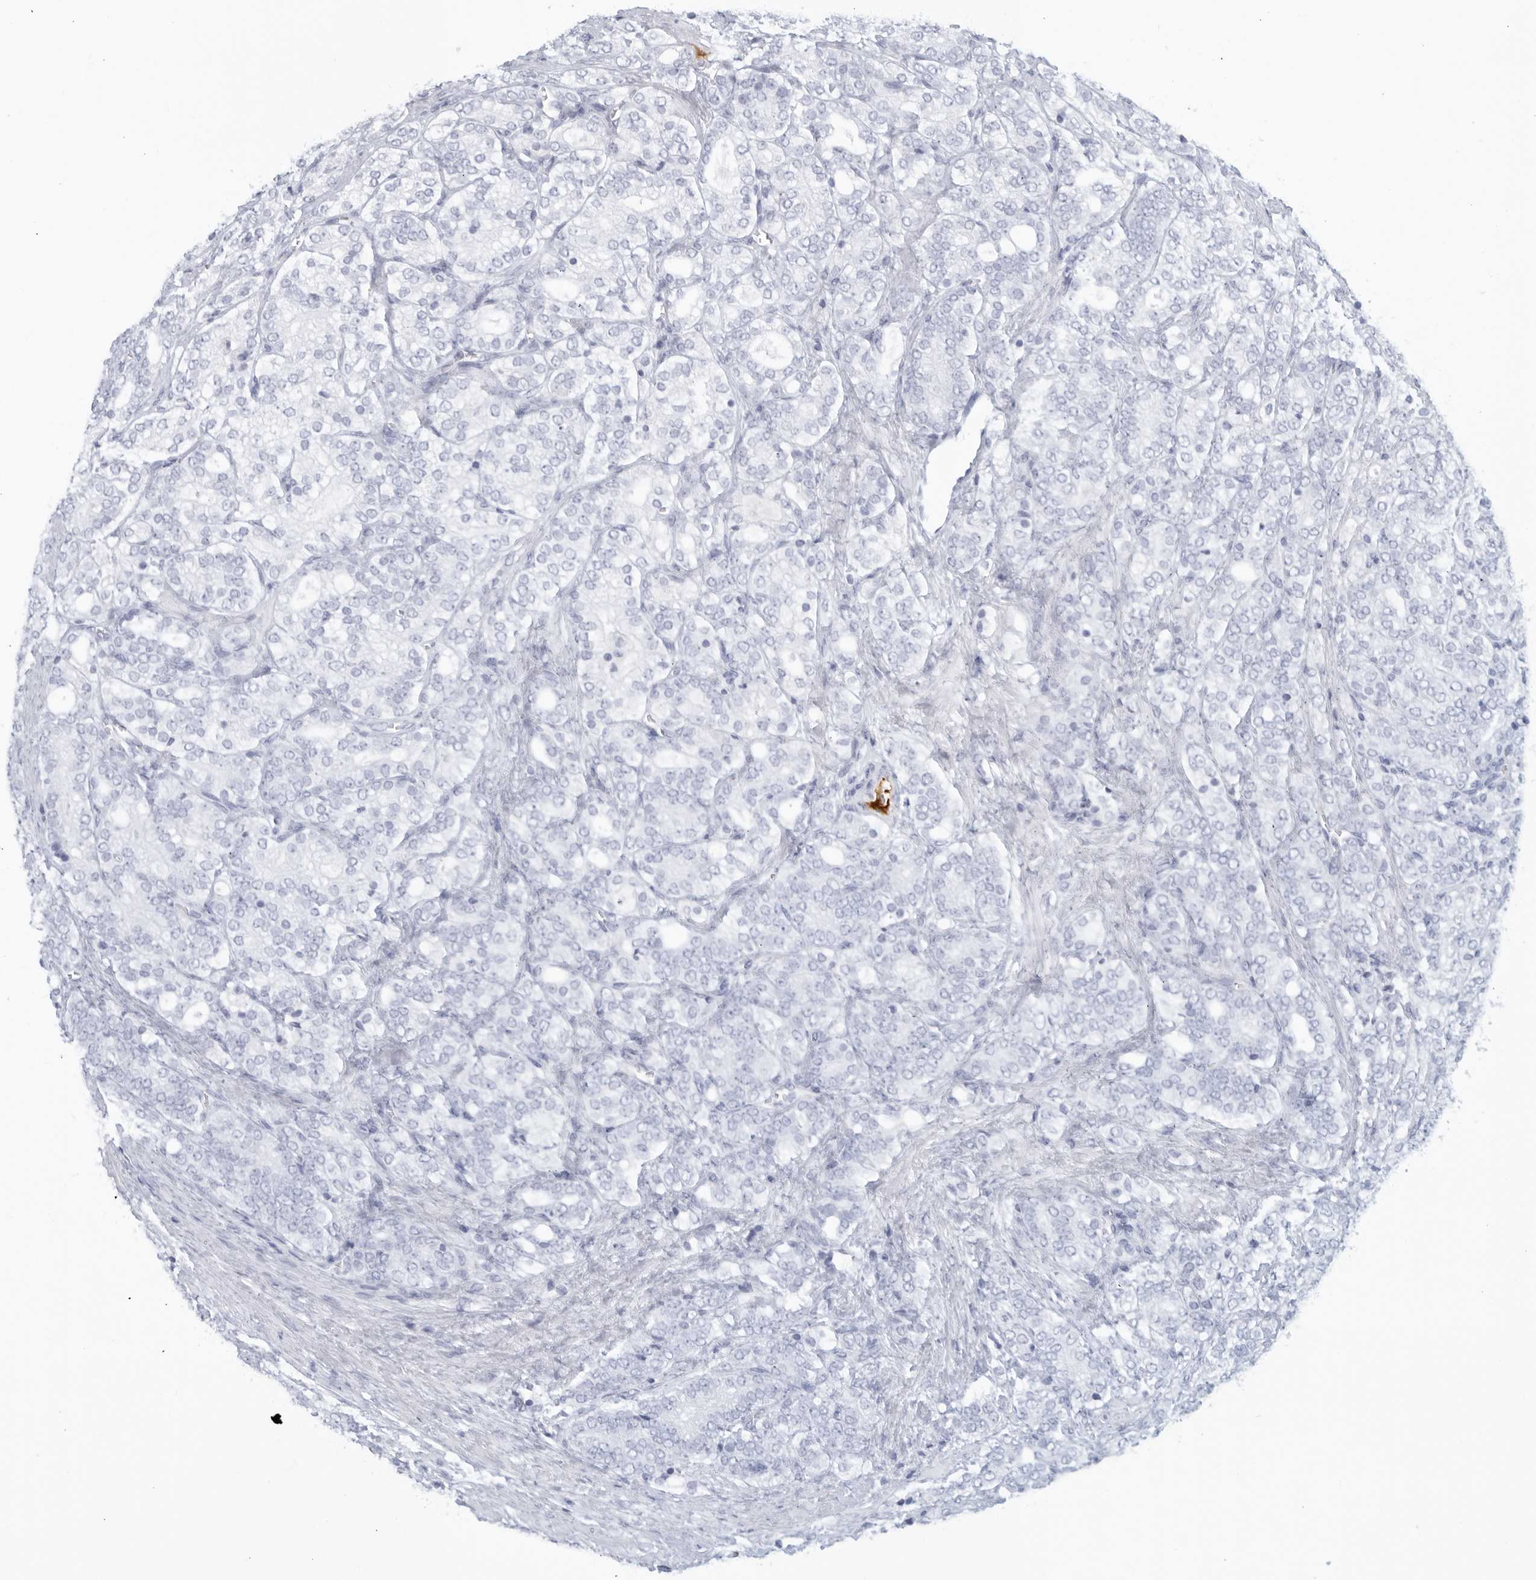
{"staining": {"intensity": "negative", "quantity": "none", "location": "none"}, "tissue": "prostate cancer", "cell_type": "Tumor cells", "image_type": "cancer", "snomed": [{"axis": "morphology", "description": "Adenocarcinoma, High grade"}, {"axis": "topography", "description": "Prostate"}], "caption": "The micrograph displays no staining of tumor cells in prostate cancer. (Brightfield microscopy of DAB immunohistochemistry at high magnification).", "gene": "FGG", "patient": {"sex": "male", "age": 57}}